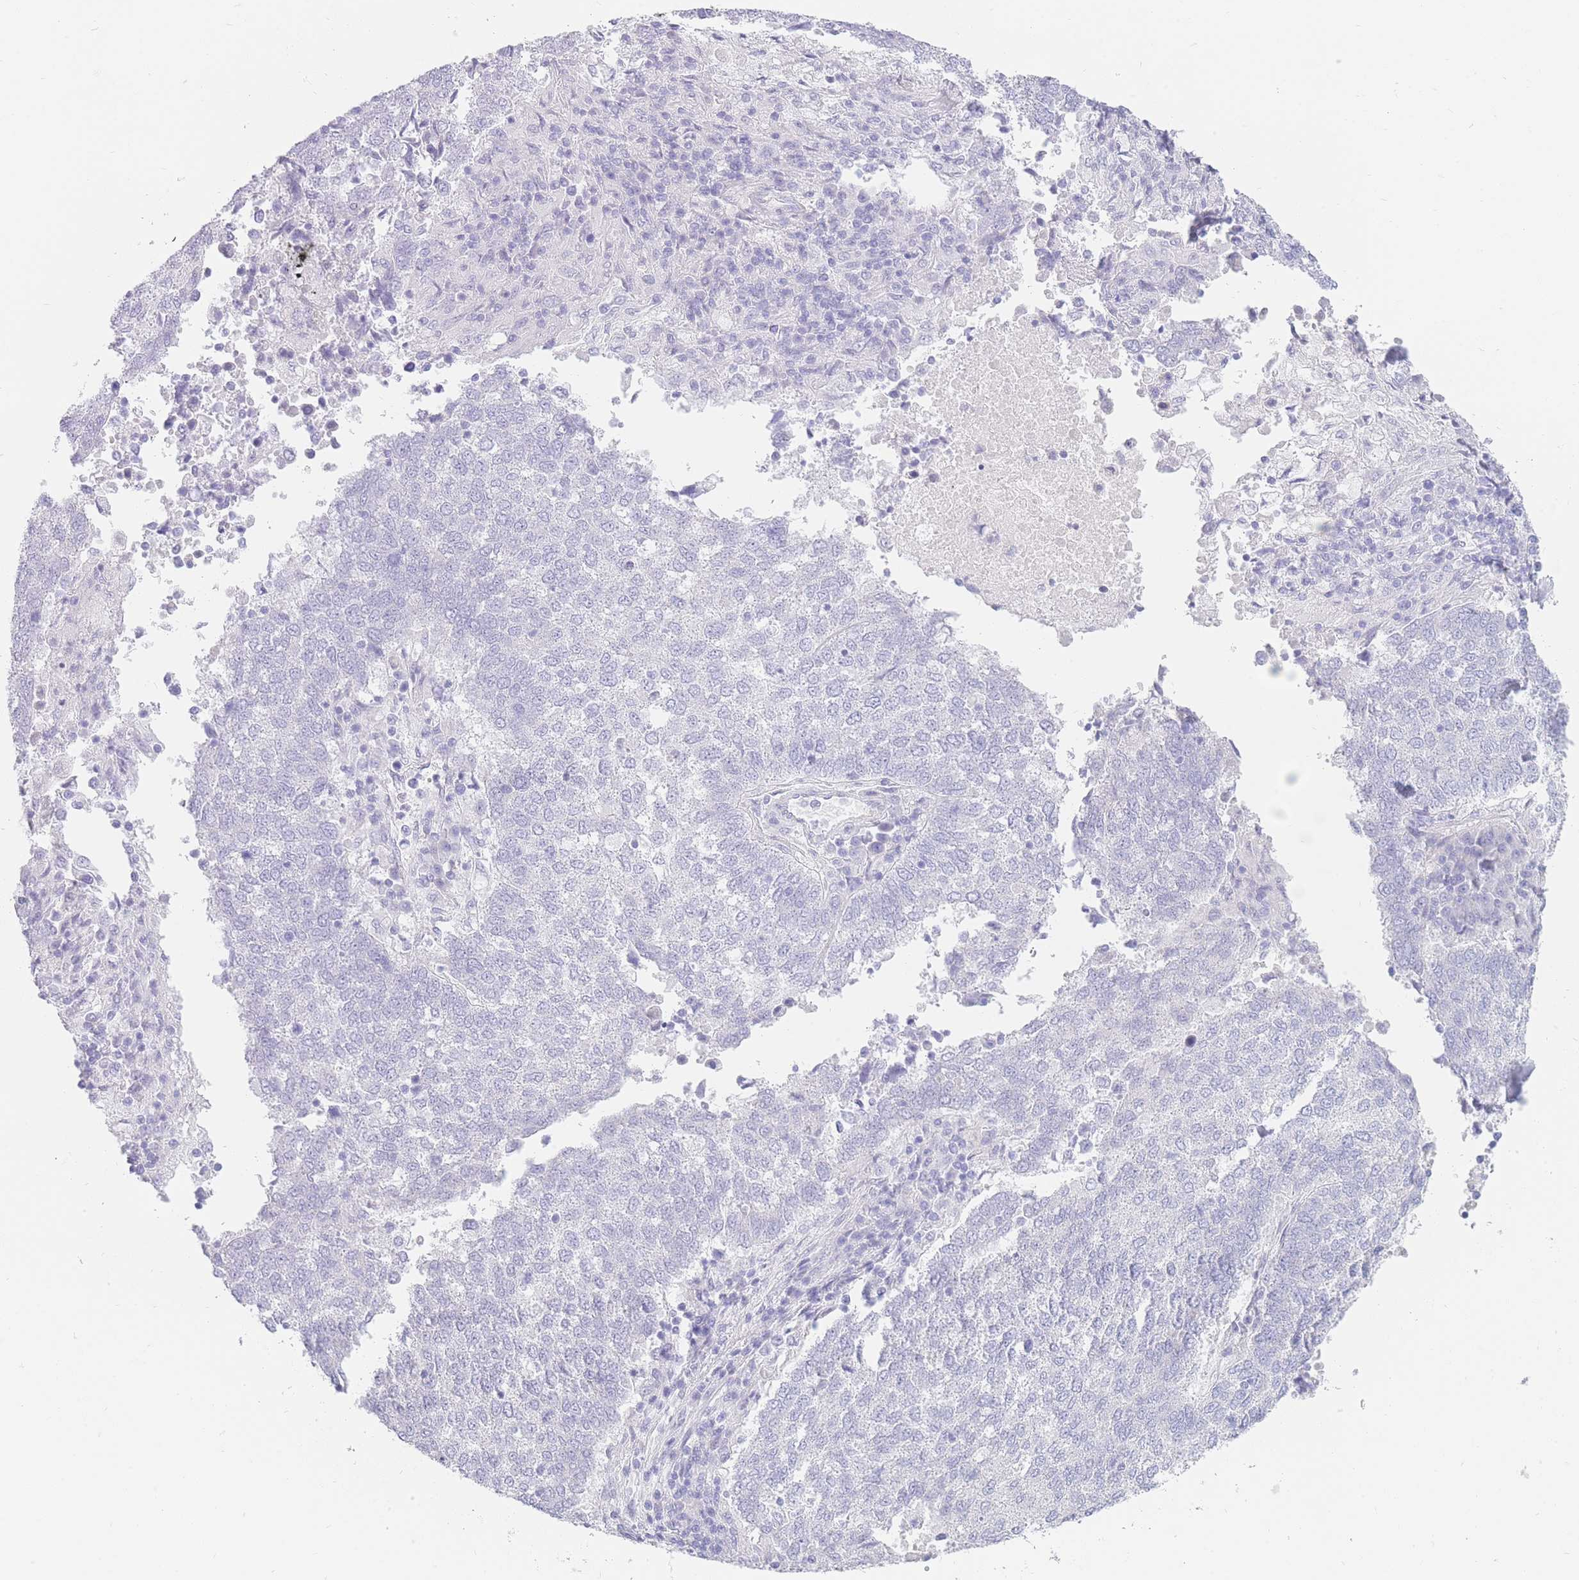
{"staining": {"intensity": "negative", "quantity": "none", "location": "none"}, "tissue": "lung cancer", "cell_type": "Tumor cells", "image_type": "cancer", "snomed": [{"axis": "morphology", "description": "Squamous cell carcinoma, NOS"}, {"axis": "topography", "description": "Lung"}], "caption": "Immunohistochemical staining of lung squamous cell carcinoma reveals no significant expression in tumor cells. The staining was performed using DAB (3,3'-diaminobenzidine) to visualize the protein expression in brown, while the nuclei were stained in blue with hematoxylin (Magnification: 20x).", "gene": "UPK1A", "patient": {"sex": "male", "age": 73}}